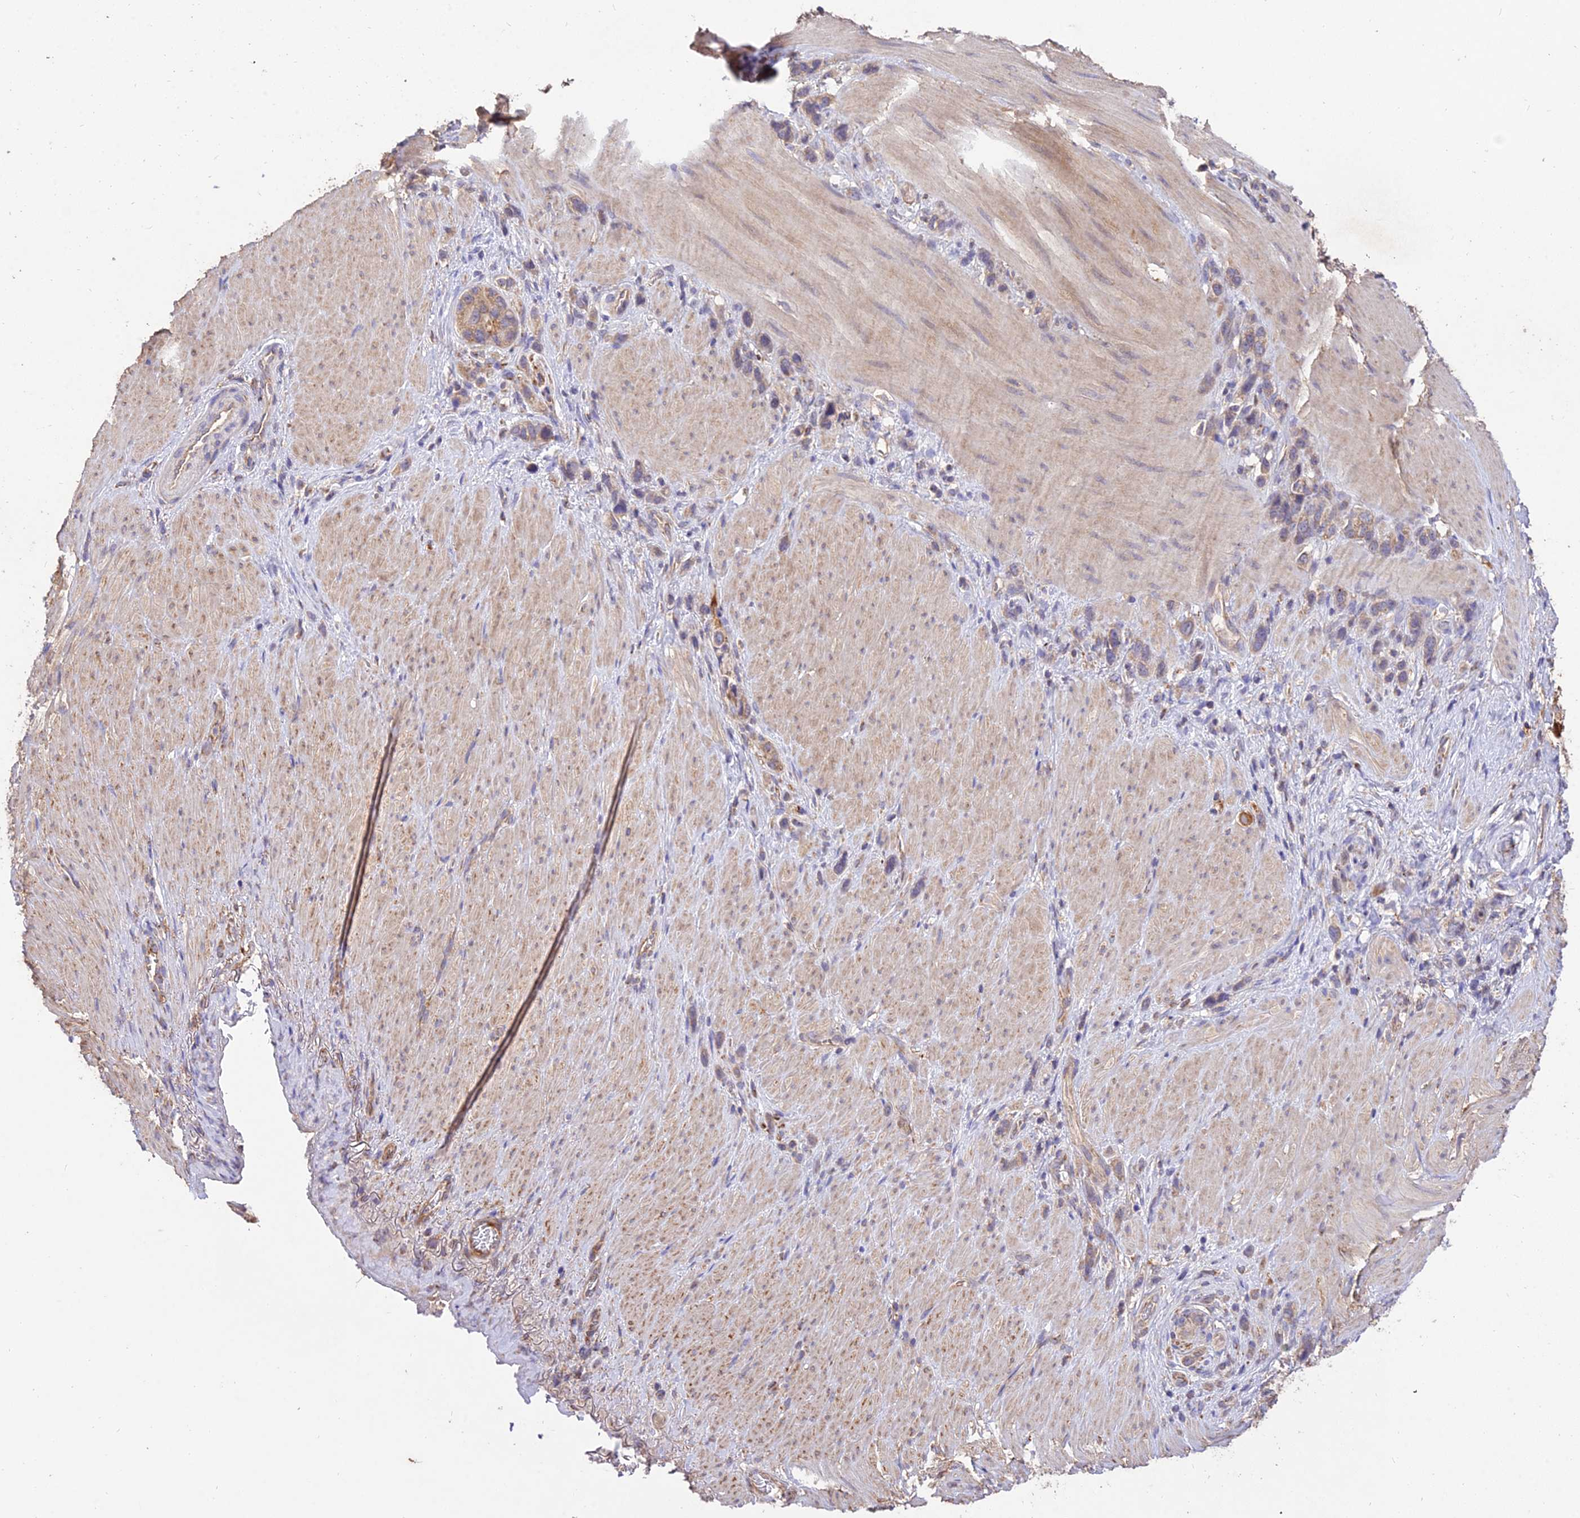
{"staining": {"intensity": "weak", "quantity": "25%-75%", "location": "cytoplasmic/membranous"}, "tissue": "stomach cancer", "cell_type": "Tumor cells", "image_type": "cancer", "snomed": [{"axis": "morphology", "description": "Adenocarcinoma, NOS"}, {"axis": "topography", "description": "Stomach"}], "caption": "Stomach cancer (adenocarcinoma) tissue reveals weak cytoplasmic/membranous staining in approximately 25%-75% of tumor cells", "gene": "SDHD", "patient": {"sex": "female", "age": 65}}